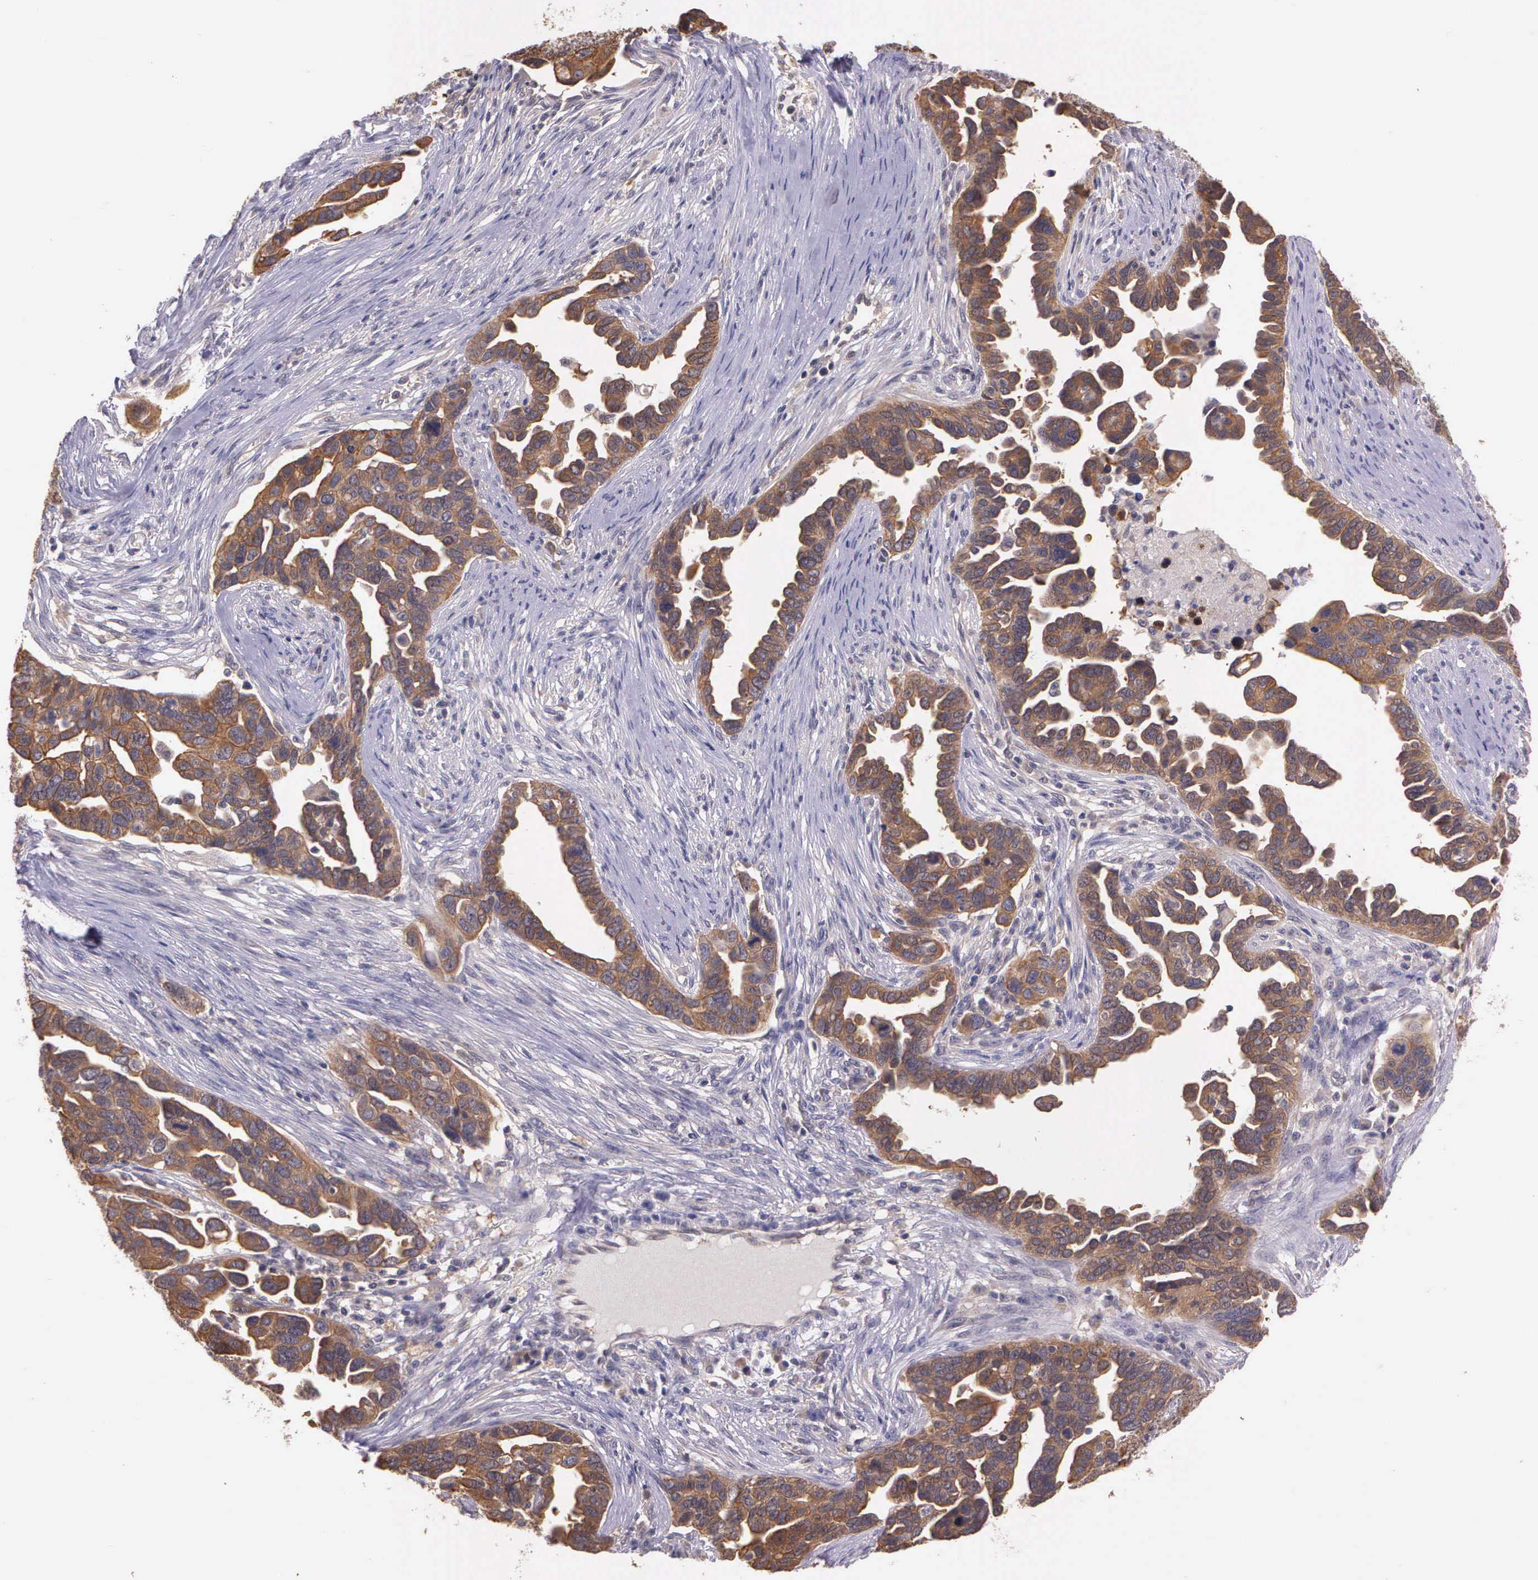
{"staining": {"intensity": "weak", "quantity": ">75%", "location": "cytoplasmic/membranous"}, "tissue": "ovarian cancer", "cell_type": "Tumor cells", "image_type": "cancer", "snomed": [{"axis": "morphology", "description": "Cystadenocarcinoma, serous, NOS"}, {"axis": "topography", "description": "Ovary"}], "caption": "Ovarian cancer (serous cystadenocarcinoma) stained with immunohistochemistry (IHC) displays weak cytoplasmic/membranous staining in about >75% of tumor cells.", "gene": "IGBP1", "patient": {"sex": "female", "age": 54}}